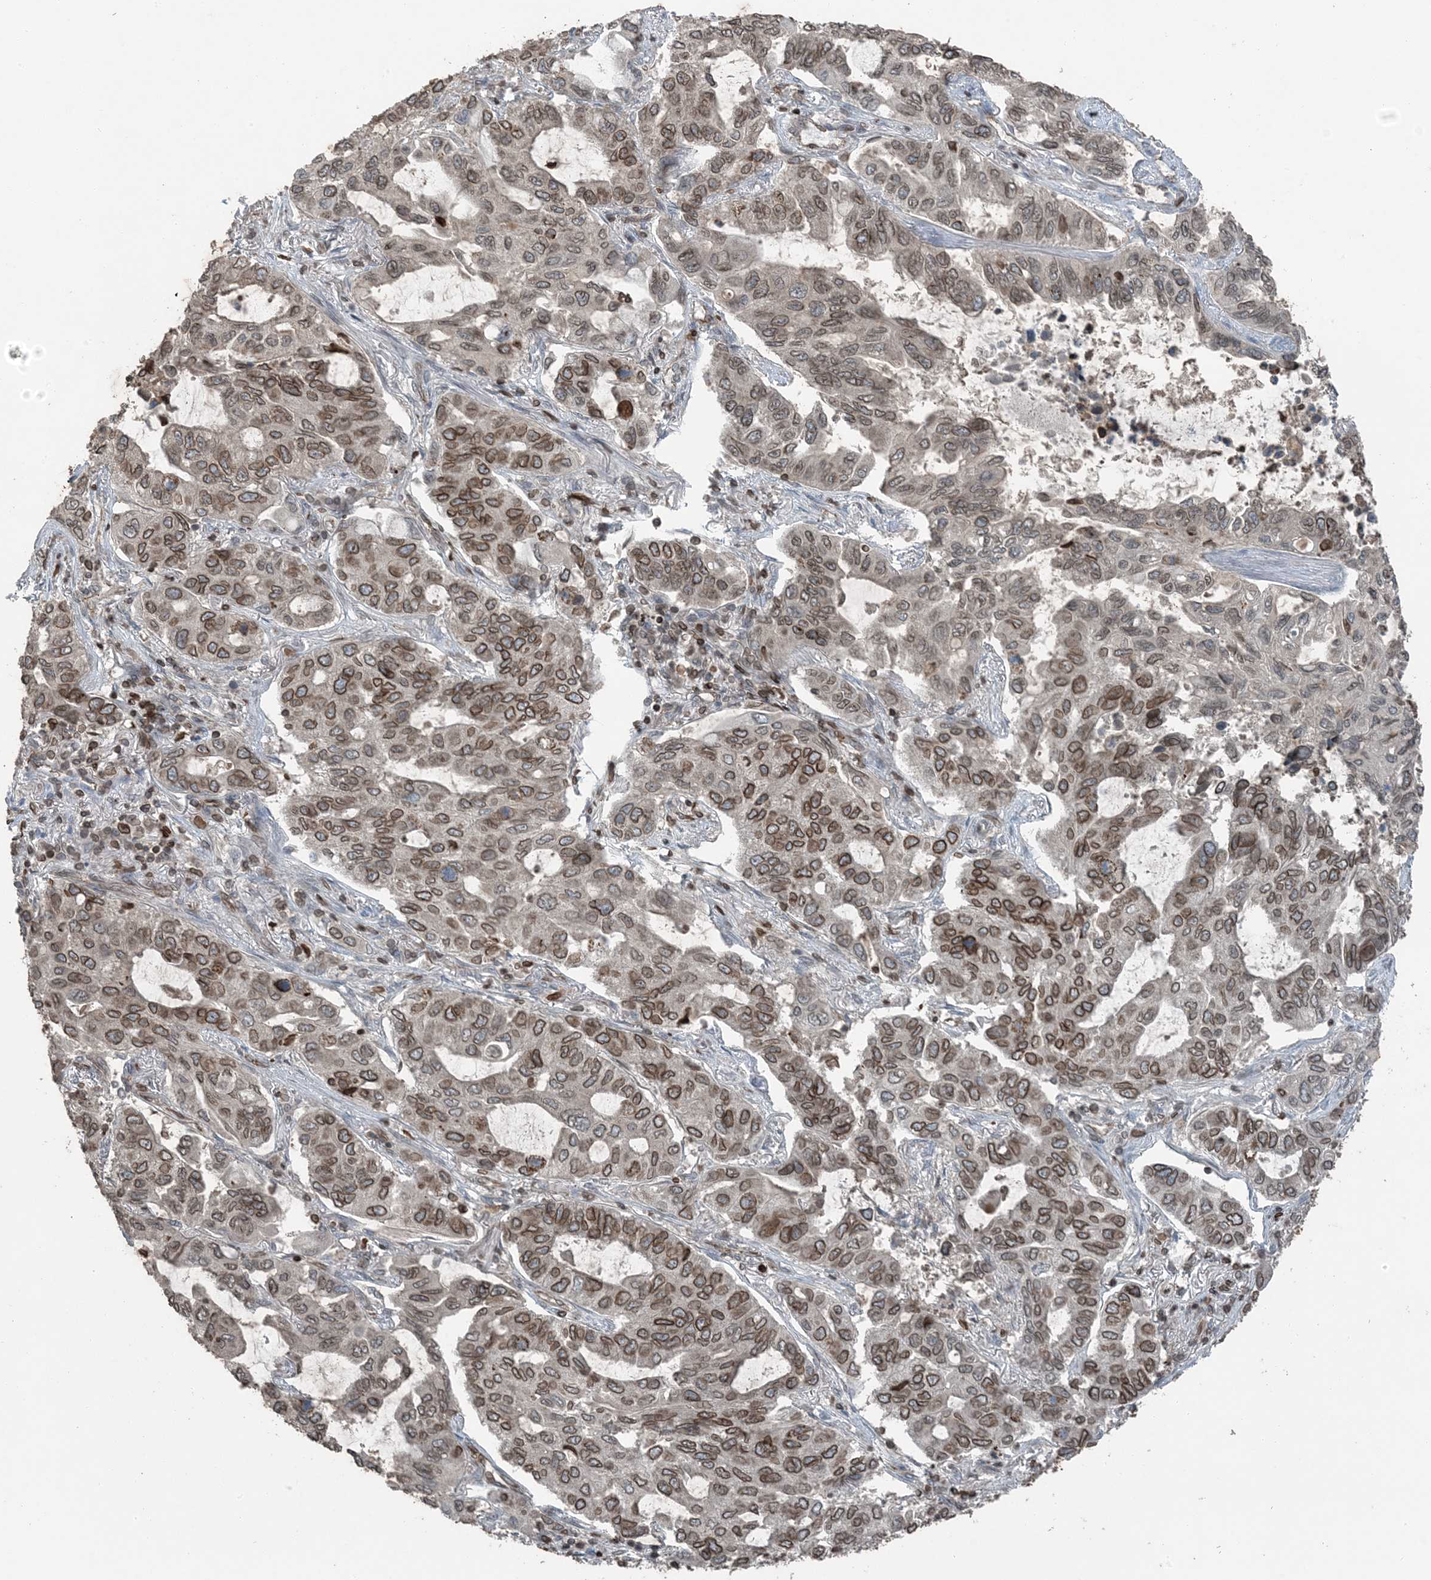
{"staining": {"intensity": "moderate", "quantity": ">75%", "location": "cytoplasmic/membranous,nuclear"}, "tissue": "lung cancer", "cell_type": "Tumor cells", "image_type": "cancer", "snomed": [{"axis": "morphology", "description": "Adenocarcinoma, NOS"}, {"axis": "topography", "description": "Lung"}], "caption": "This histopathology image exhibits IHC staining of lung cancer (adenocarcinoma), with medium moderate cytoplasmic/membranous and nuclear staining in approximately >75% of tumor cells.", "gene": "ZFAND2B", "patient": {"sex": "male", "age": 64}}